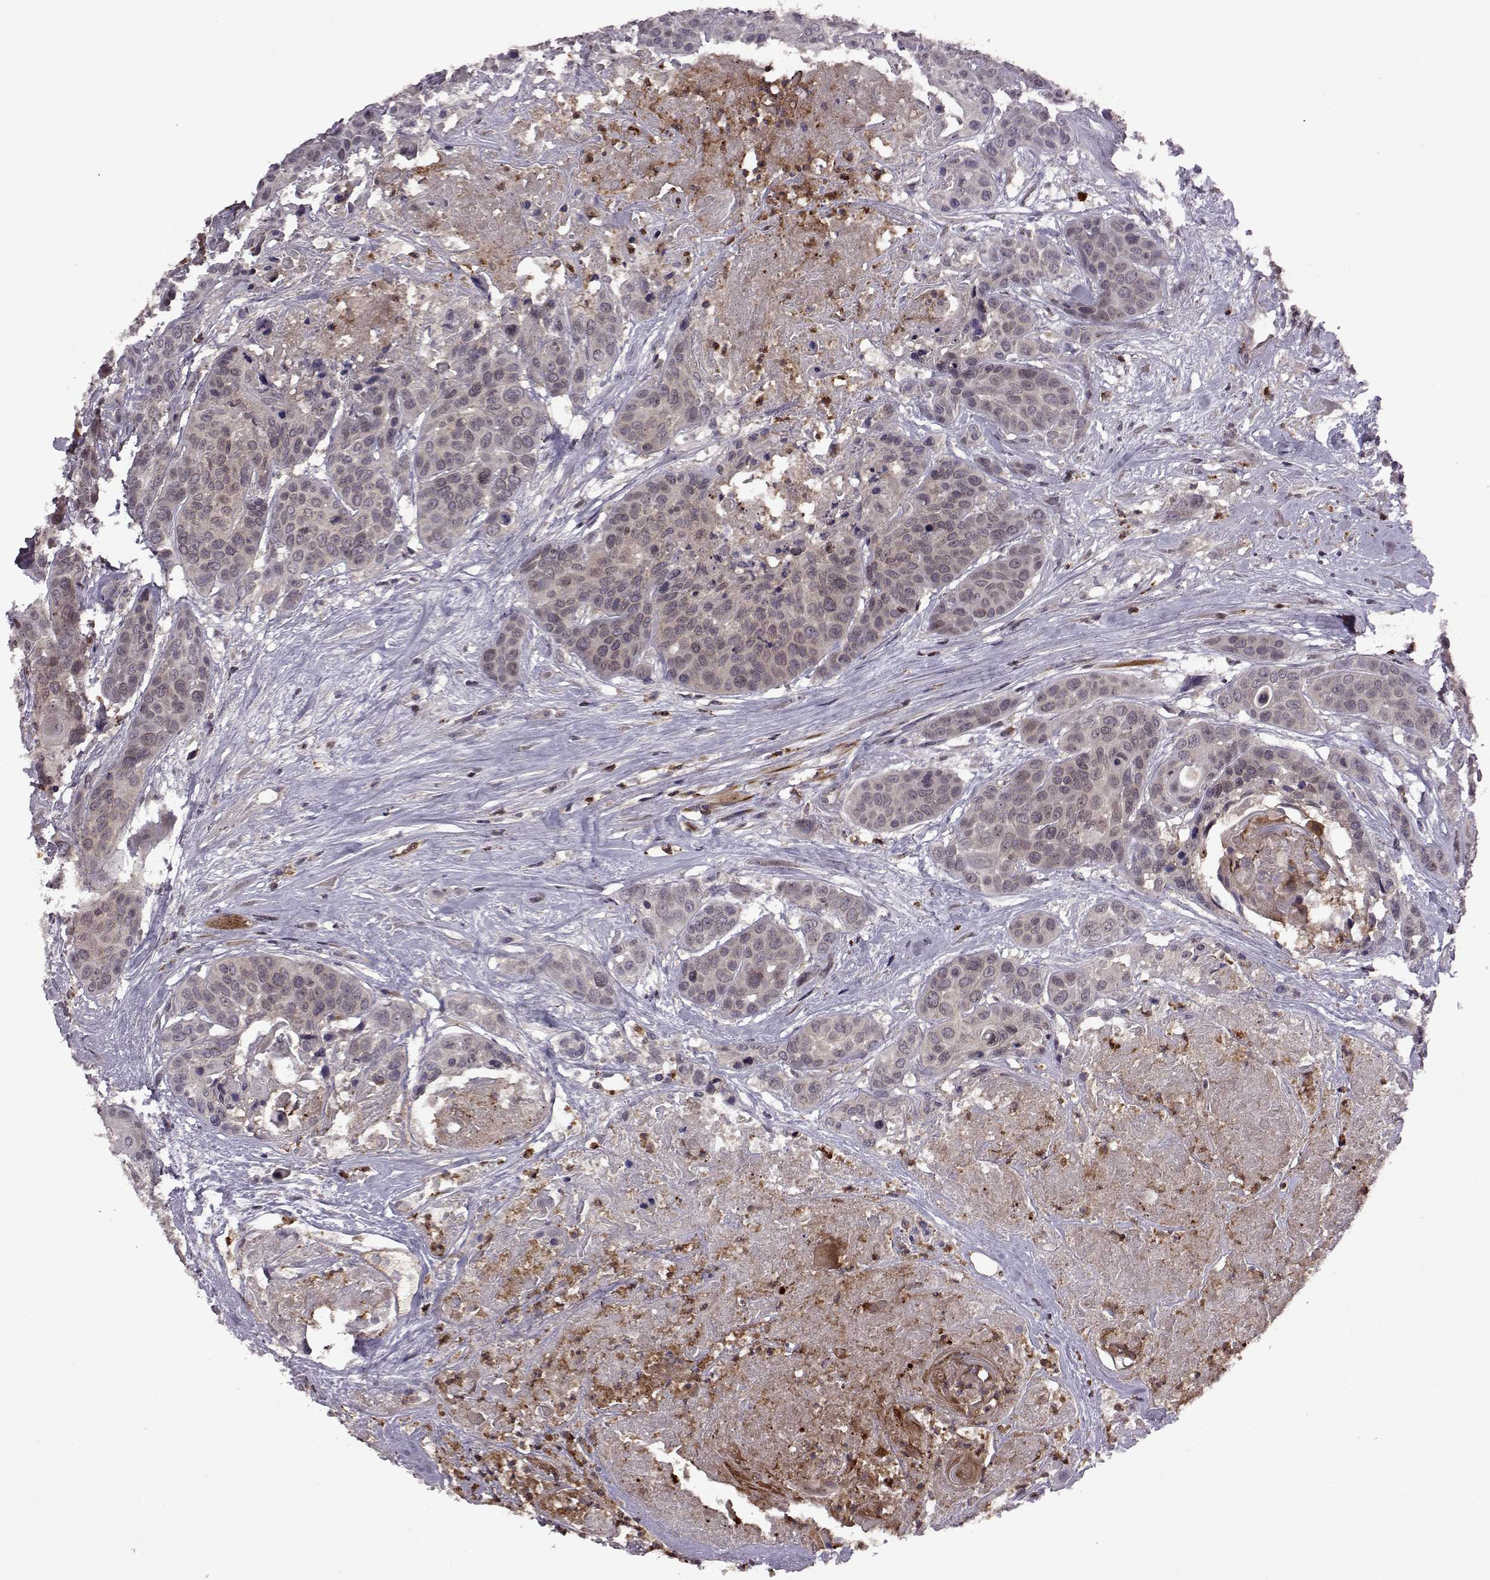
{"staining": {"intensity": "negative", "quantity": "none", "location": "none"}, "tissue": "head and neck cancer", "cell_type": "Tumor cells", "image_type": "cancer", "snomed": [{"axis": "morphology", "description": "Squamous cell carcinoma, NOS"}, {"axis": "topography", "description": "Oral tissue"}, {"axis": "topography", "description": "Head-Neck"}], "caption": "The histopathology image reveals no significant staining in tumor cells of head and neck cancer.", "gene": "TRMU", "patient": {"sex": "male", "age": 56}}